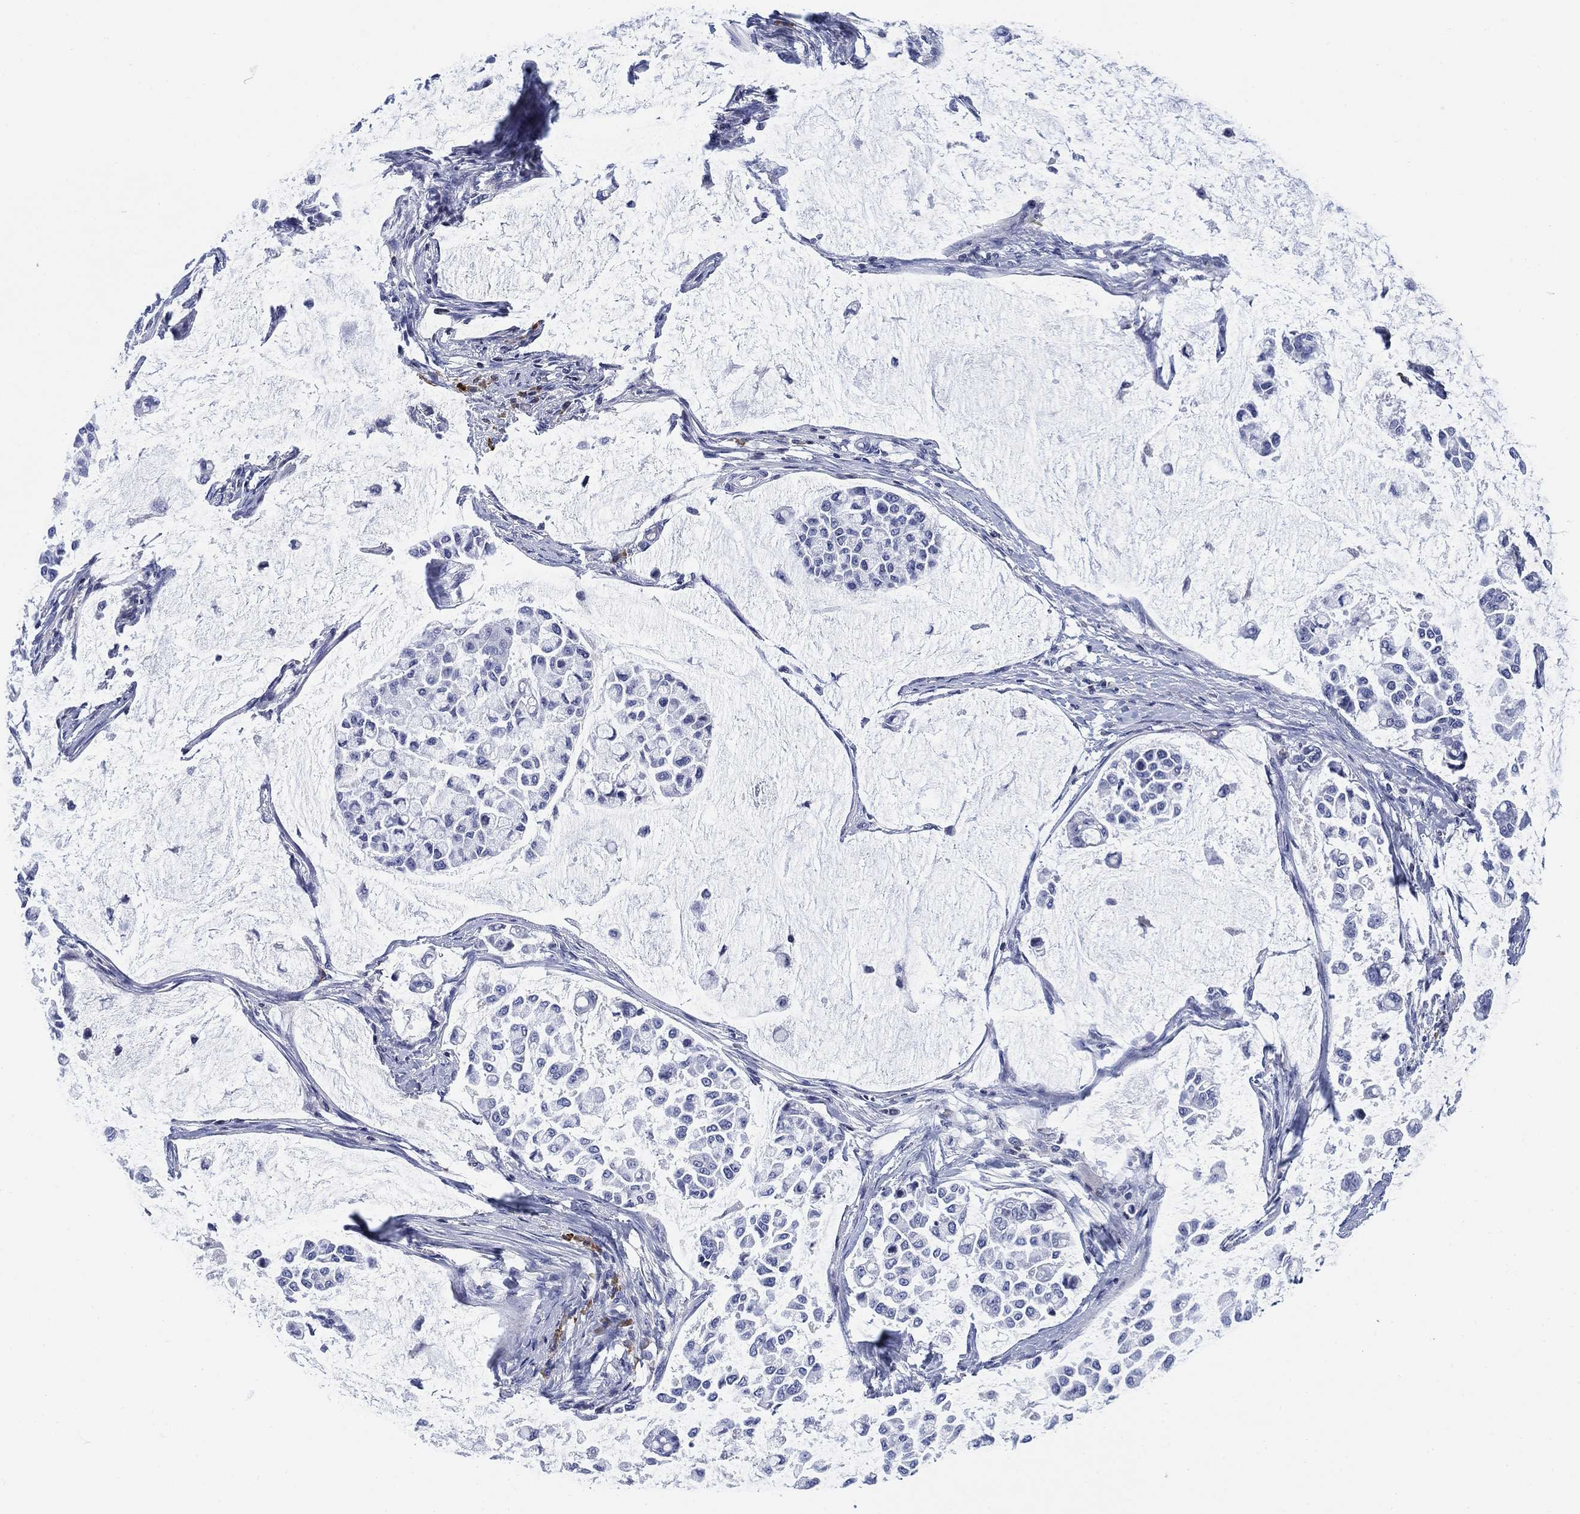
{"staining": {"intensity": "negative", "quantity": "none", "location": "none"}, "tissue": "stomach cancer", "cell_type": "Tumor cells", "image_type": "cancer", "snomed": [{"axis": "morphology", "description": "Adenocarcinoma, NOS"}, {"axis": "topography", "description": "Stomach"}], "caption": "This is an IHC histopathology image of human stomach cancer (adenocarcinoma). There is no expression in tumor cells.", "gene": "FYB1", "patient": {"sex": "male", "age": 82}}